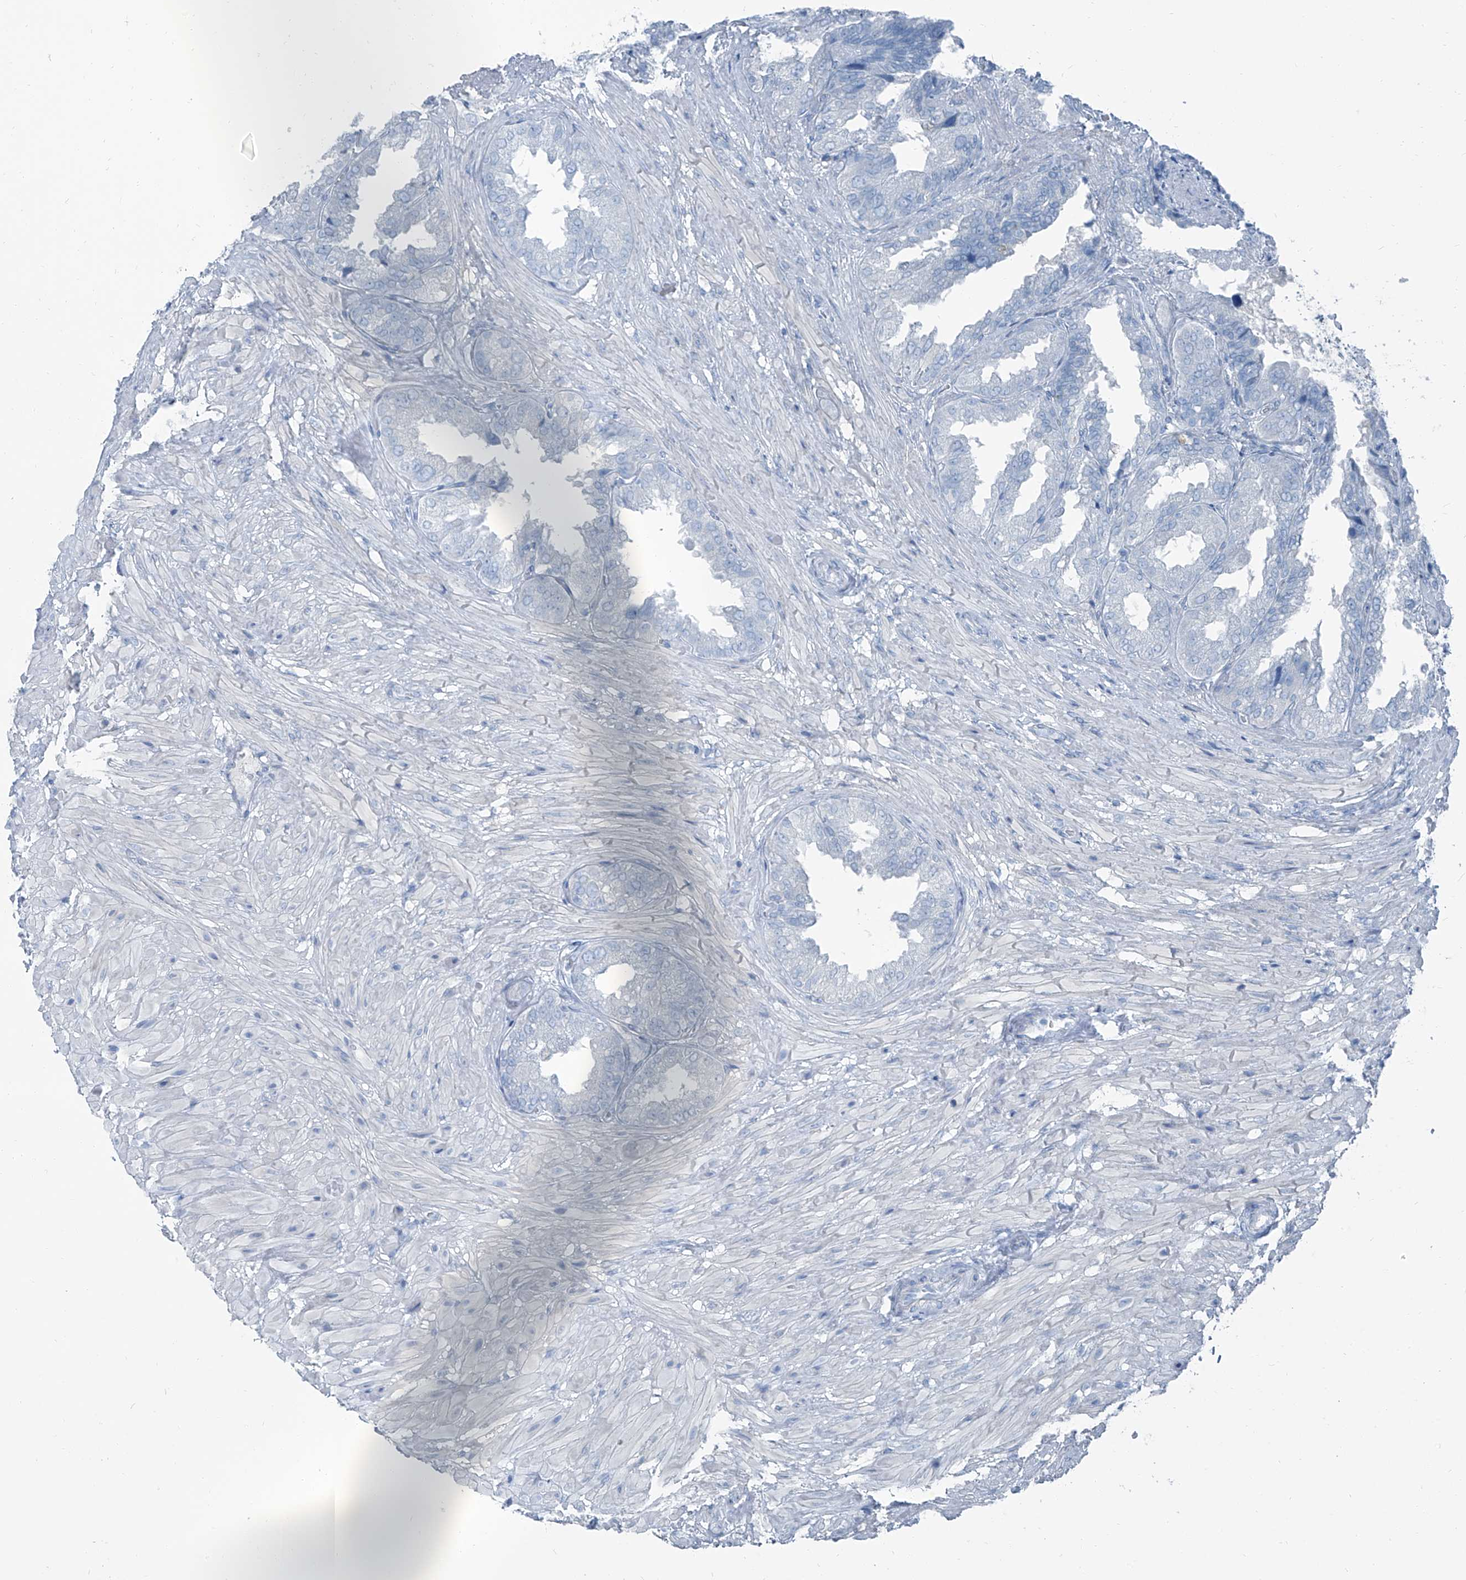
{"staining": {"intensity": "negative", "quantity": "none", "location": "none"}, "tissue": "seminal vesicle", "cell_type": "Glandular cells", "image_type": "normal", "snomed": [{"axis": "morphology", "description": "Normal tissue, NOS"}, {"axis": "topography", "description": "Seminal veicle"}, {"axis": "topography", "description": "Peripheral nerve tissue"}], "caption": "This is an immunohistochemistry image of benign seminal vesicle. There is no positivity in glandular cells.", "gene": "RGN", "patient": {"sex": "male", "age": 63}}